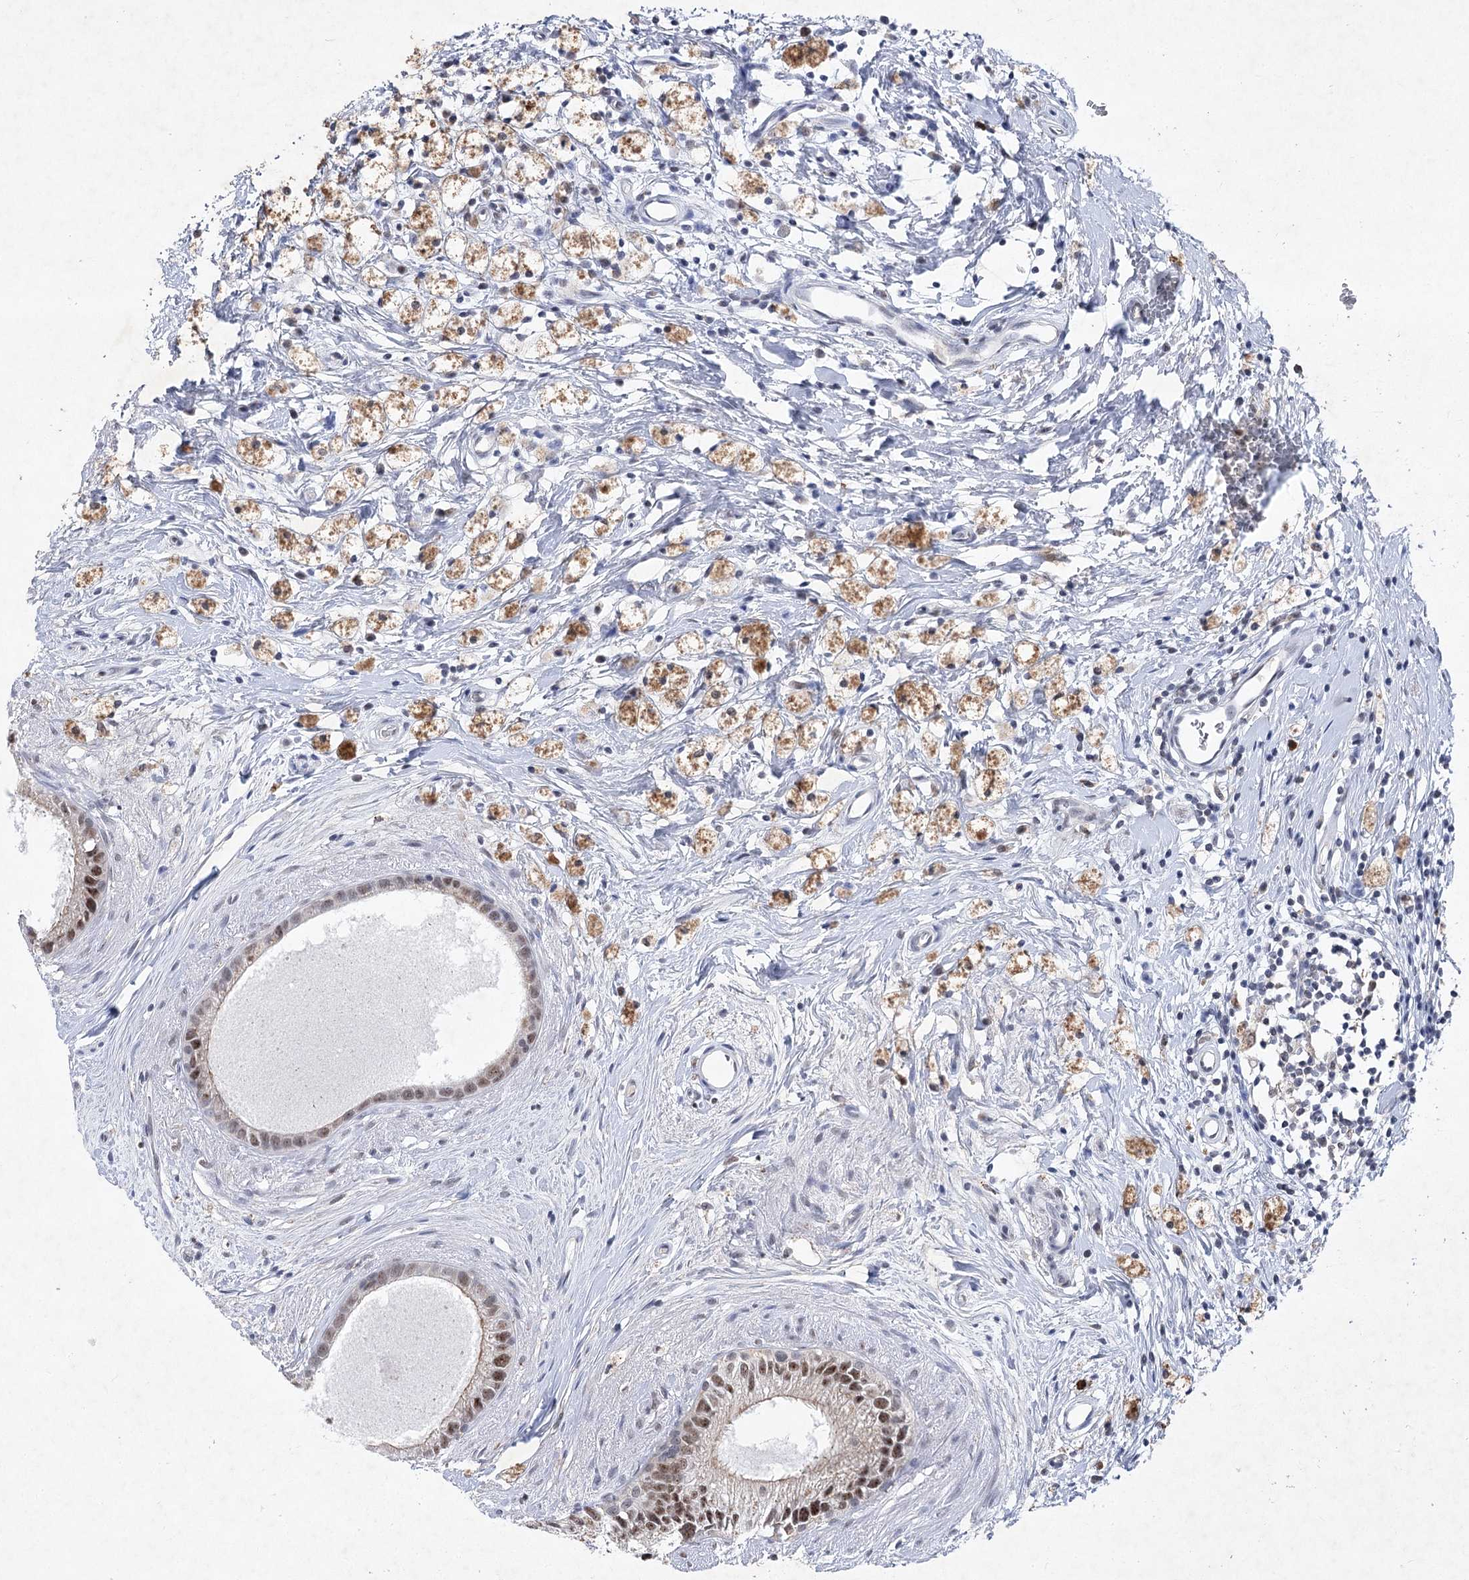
{"staining": {"intensity": "moderate", "quantity": "25%-75%", "location": "nuclear"}, "tissue": "epididymis", "cell_type": "Glandular cells", "image_type": "normal", "snomed": [{"axis": "morphology", "description": "Normal tissue, NOS"}, {"axis": "topography", "description": "Epididymis"}], "caption": "Human epididymis stained with a brown dye exhibits moderate nuclear positive positivity in about 25%-75% of glandular cells.", "gene": "ENSG00000275740", "patient": {"sex": "male", "age": 80}}